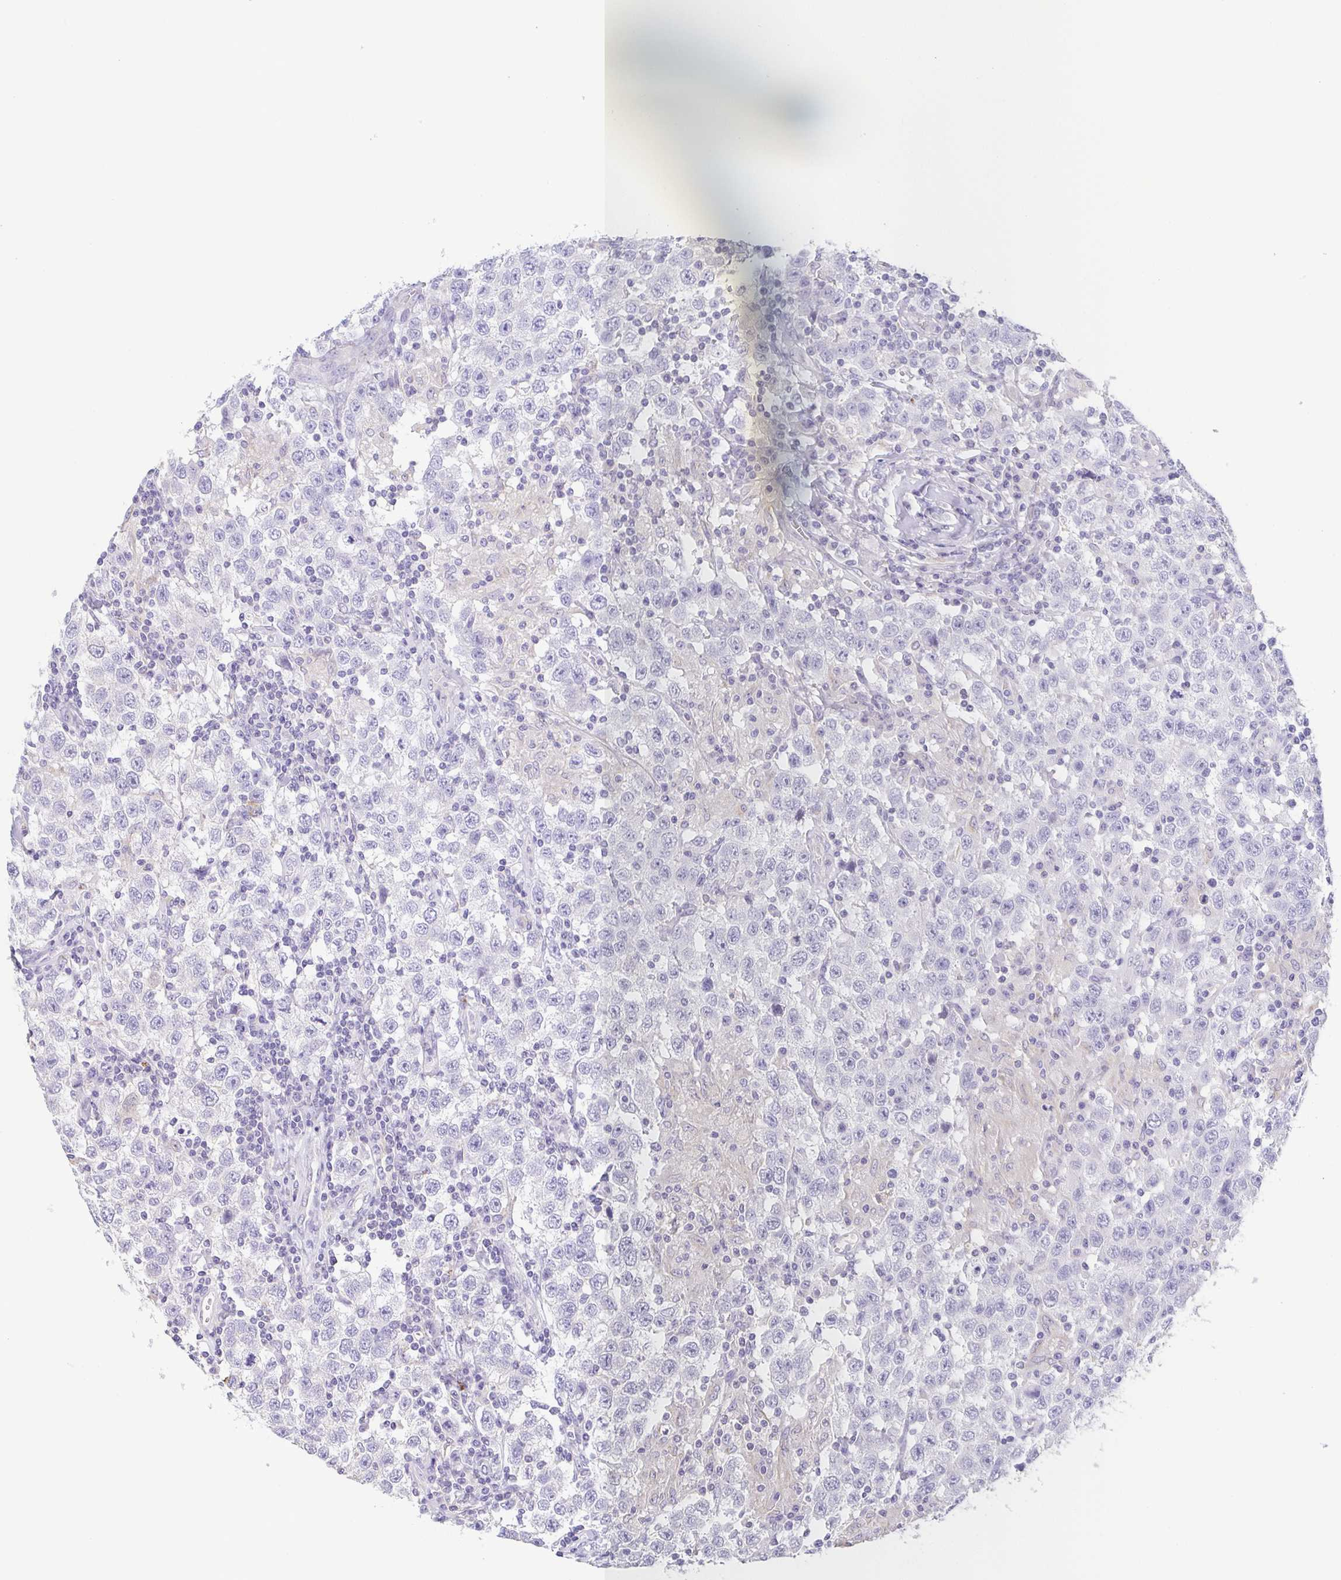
{"staining": {"intensity": "negative", "quantity": "none", "location": "none"}, "tissue": "testis cancer", "cell_type": "Tumor cells", "image_type": "cancer", "snomed": [{"axis": "morphology", "description": "Seminoma, NOS"}, {"axis": "topography", "description": "Testis"}], "caption": "Testis cancer (seminoma) was stained to show a protein in brown. There is no significant expression in tumor cells.", "gene": "PKDREJ", "patient": {"sex": "male", "age": 41}}